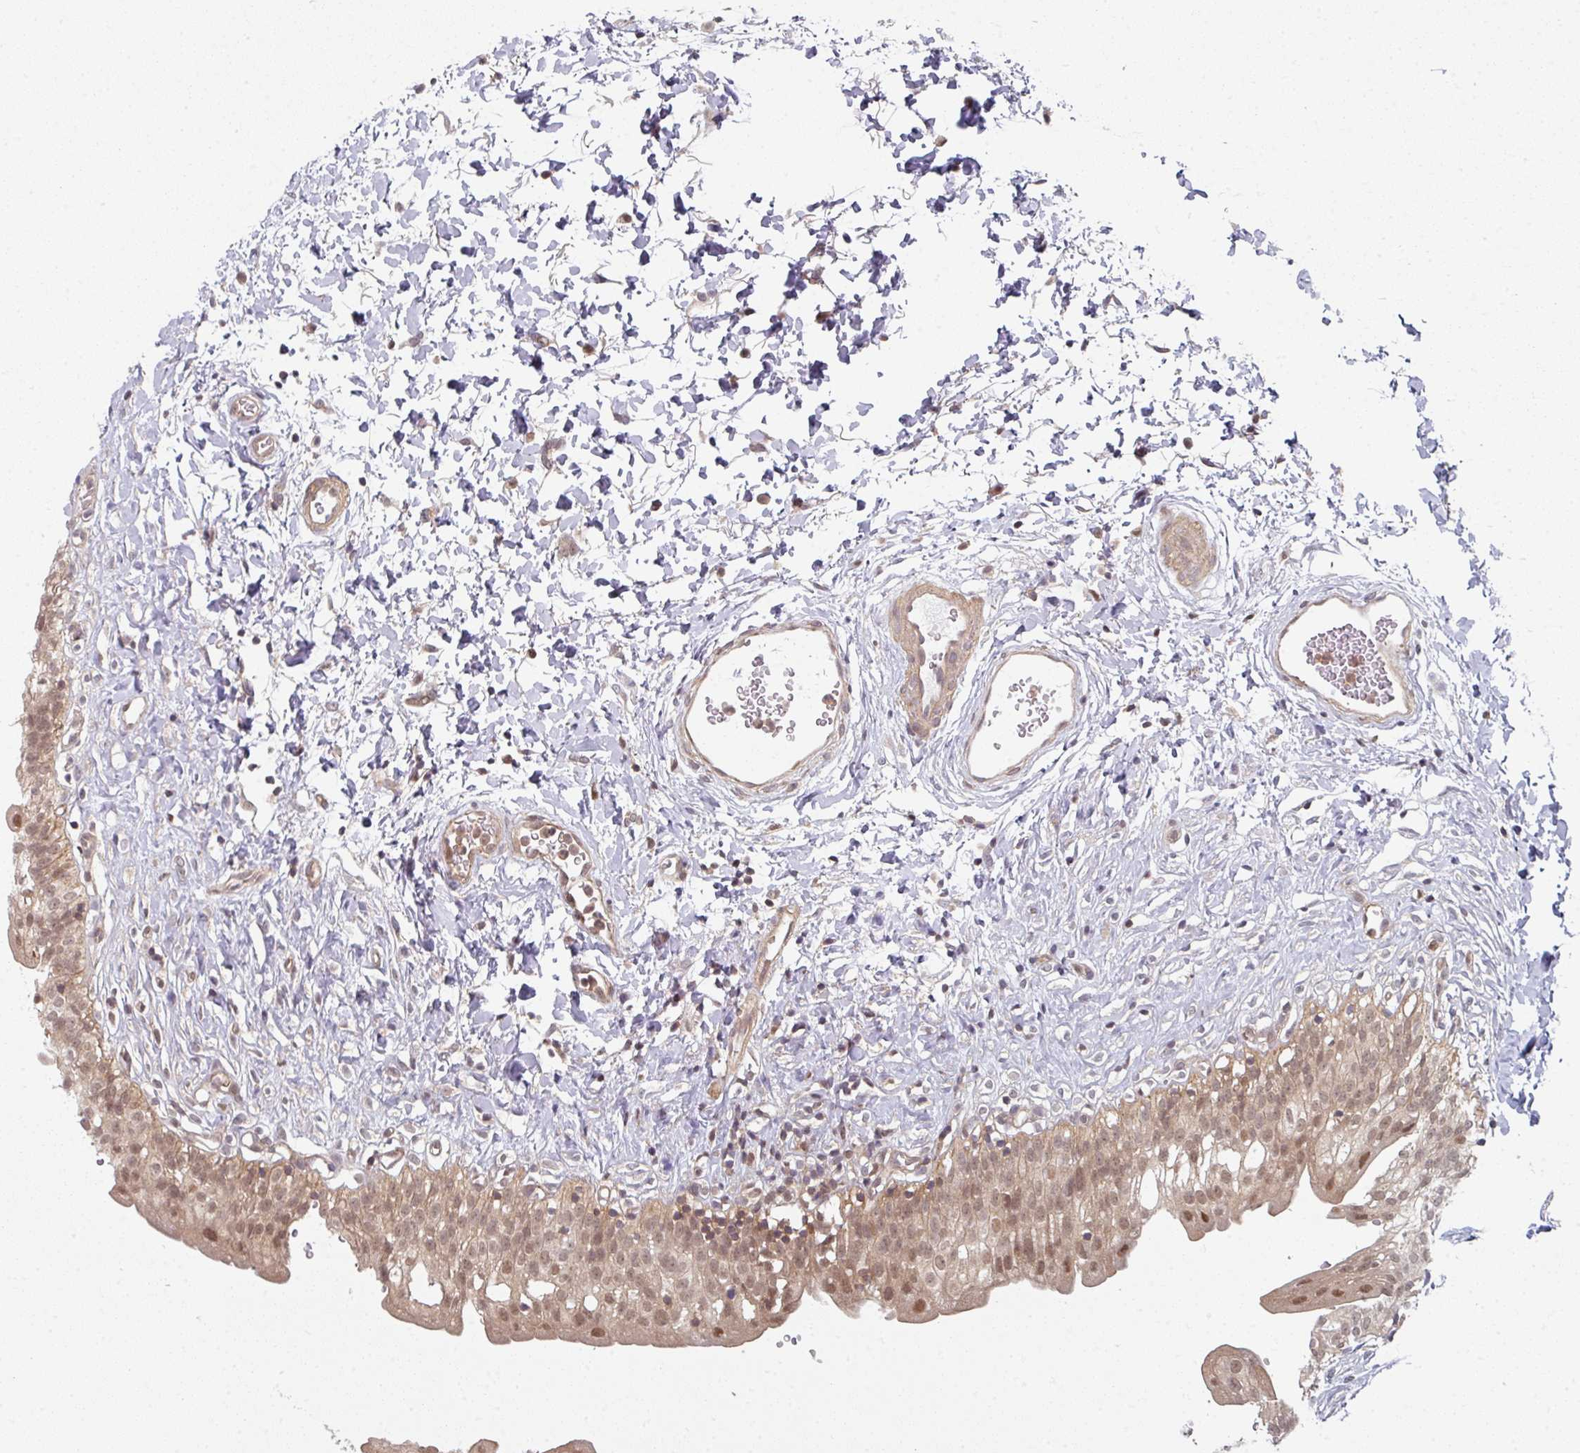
{"staining": {"intensity": "moderate", "quantity": ">75%", "location": "cytoplasmic/membranous,nuclear"}, "tissue": "urinary bladder", "cell_type": "Urothelial cells", "image_type": "normal", "snomed": [{"axis": "morphology", "description": "Normal tissue, NOS"}, {"axis": "topography", "description": "Urinary bladder"}], "caption": "IHC of unremarkable human urinary bladder reveals medium levels of moderate cytoplasmic/membranous,nuclear staining in about >75% of urothelial cells. (Brightfield microscopy of DAB IHC at high magnification).", "gene": "PSME3IP1", "patient": {"sex": "male", "age": 51}}